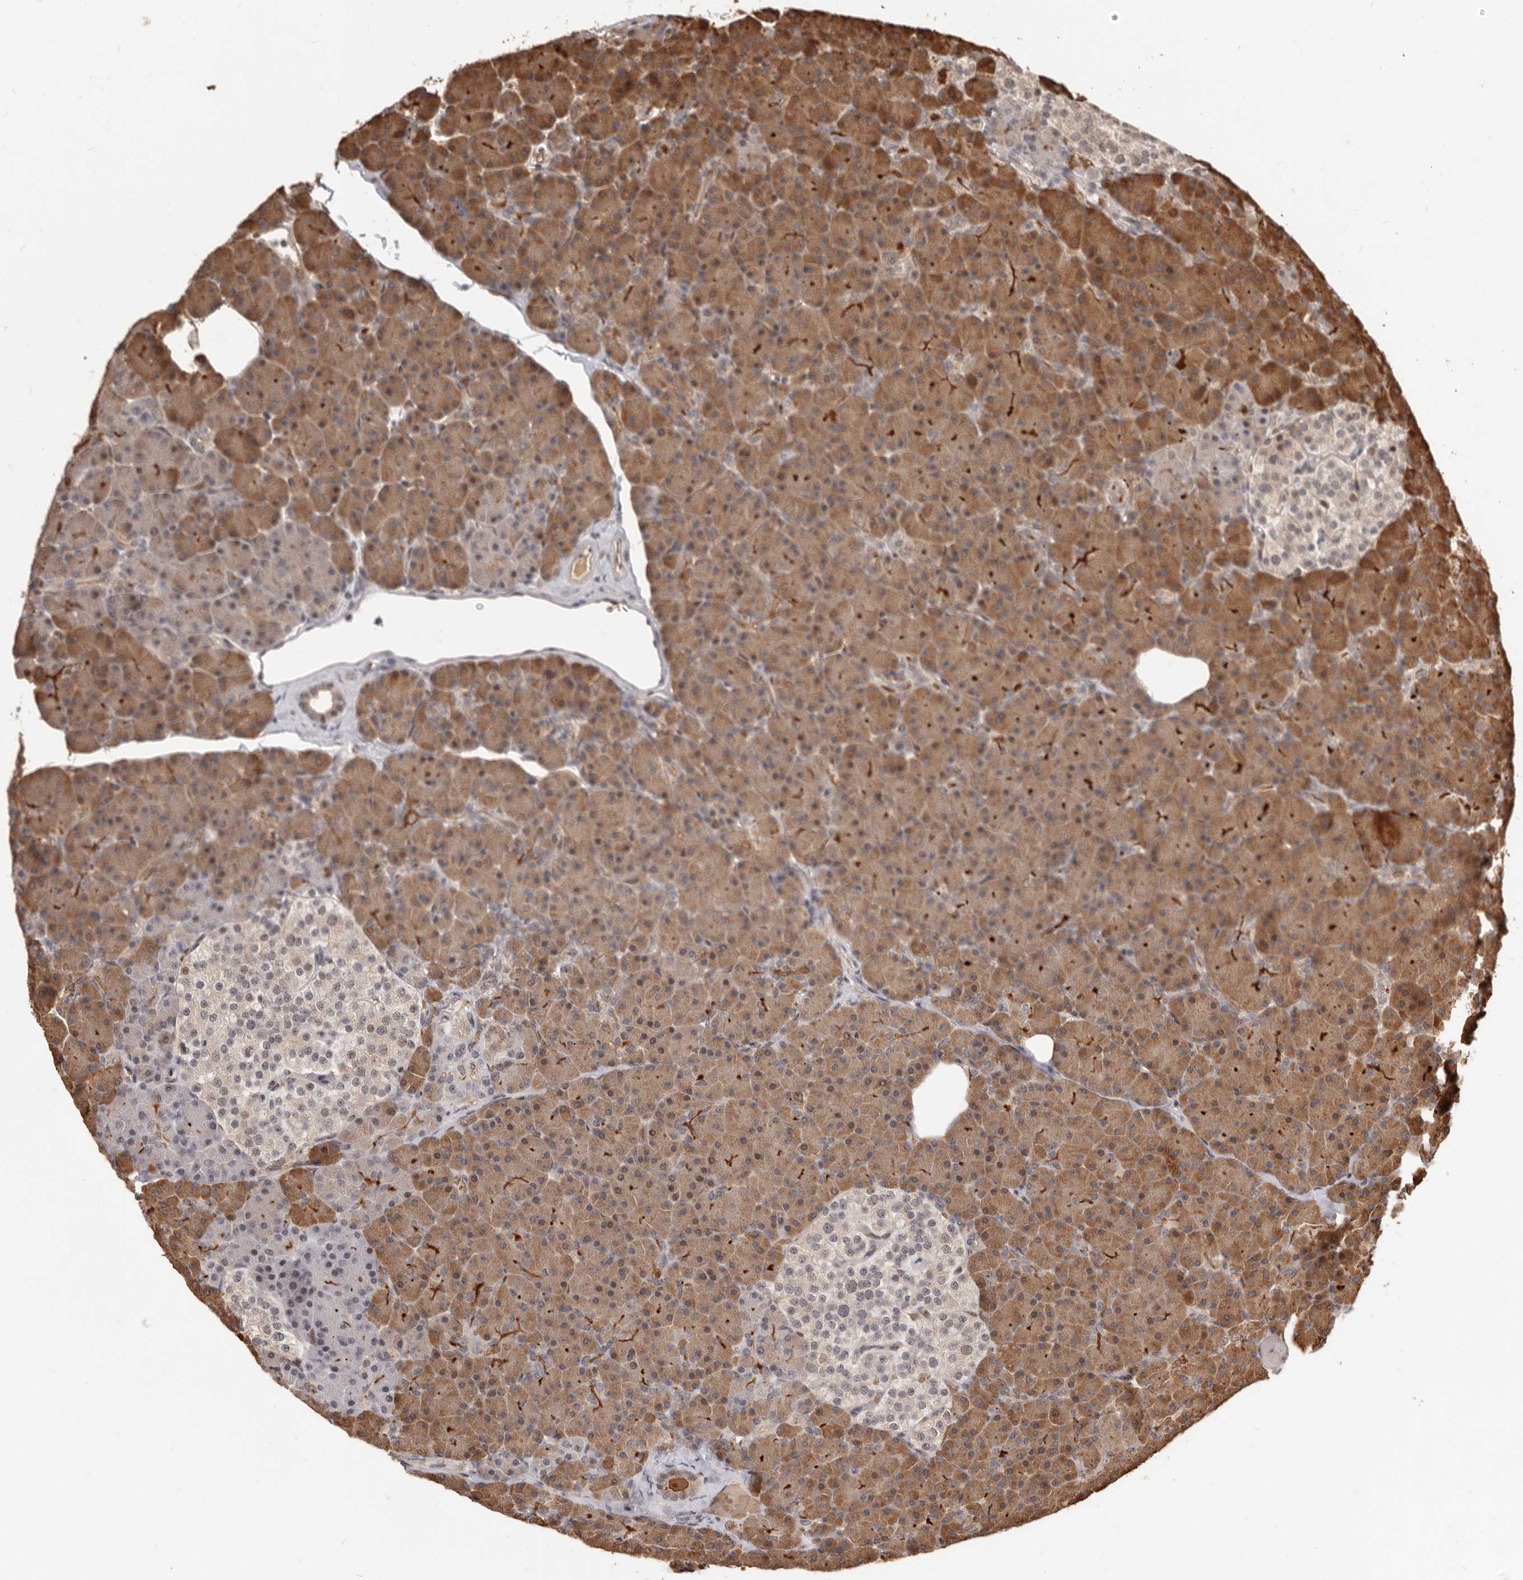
{"staining": {"intensity": "moderate", "quantity": ">75%", "location": "cytoplasmic/membranous,nuclear"}, "tissue": "pancreas", "cell_type": "Exocrine glandular cells", "image_type": "normal", "snomed": [{"axis": "morphology", "description": "Normal tissue, NOS"}, {"axis": "topography", "description": "Pancreas"}], "caption": "A brown stain shows moderate cytoplasmic/membranous,nuclear expression of a protein in exocrine glandular cells of normal human pancreas.", "gene": "NCOA3", "patient": {"sex": "female", "age": 43}}